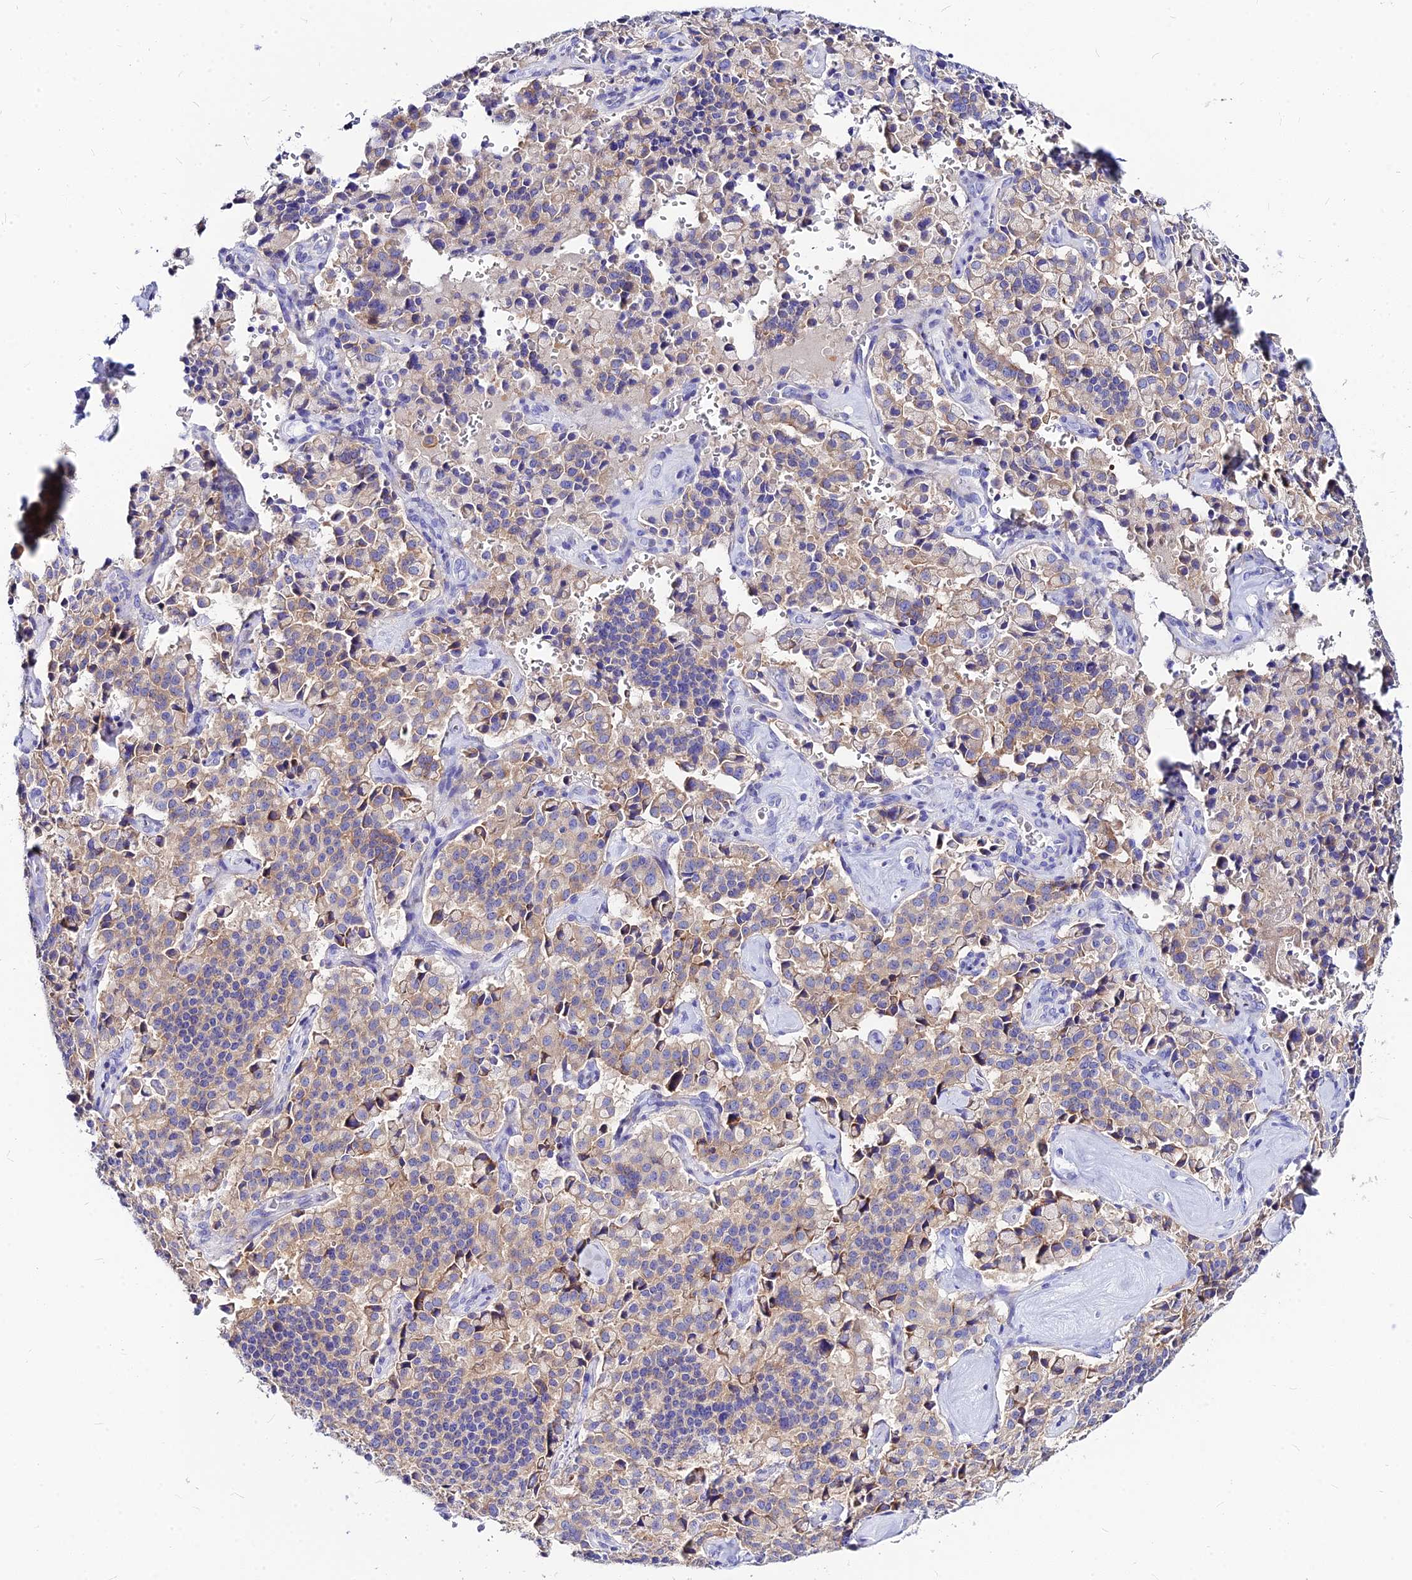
{"staining": {"intensity": "weak", "quantity": "<25%", "location": "cytoplasmic/membranous"}, "tissue": "pancreatic cancer", "cell_type": "Tumor cells", "image_type": "cancer", "snomed": [{"axis": "morphology", "description": "Adenocarcinoma, NOS"}, {"axis": "topography", "description": "Pancreas"}], "caption": "Immunohistochemistry (IHC) of pancreatic cancer exhibits no staining in tumor cells. Nuclei are stained in blue.", "gene": "CNOT6", "patient": {"sex": "male", "age": 65}}